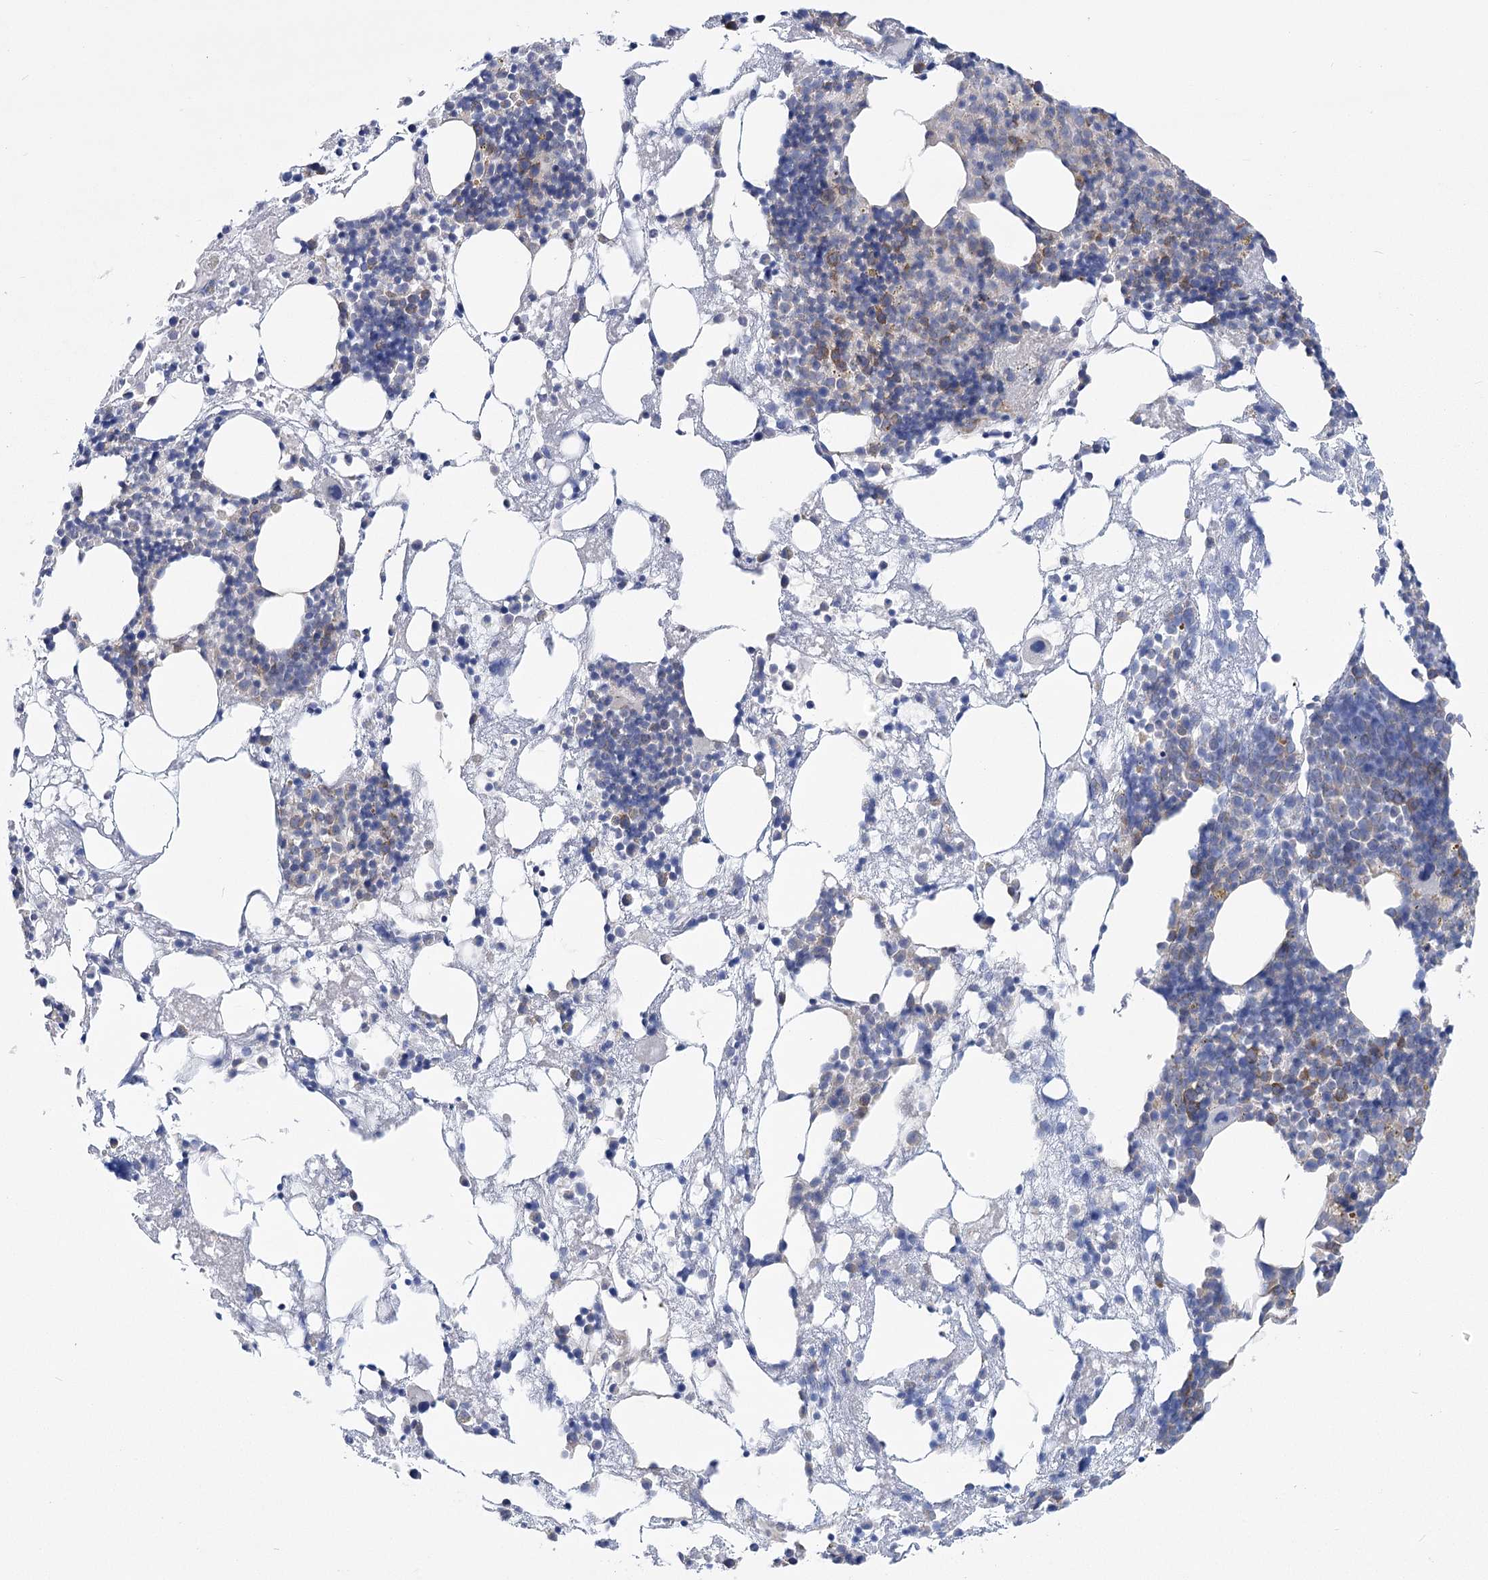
{"staining": {"intensity": "weak", "quantity": "<25%", "location": "cytoplasmic/membranous"}, "tissue": "bone marrow", "cell_type": "Hematopoietic cells", "image_type": "normal", "snomed": [{"axis": "morphology", "description": "Normal tissue, NOS"}, {"axis": "topography", "description": "Bone marrow"}], "caption": "IHC histopathology image of benign bone marrow: bone marrow stained with DAB (3,3'-diaminobenzidine) reveals no significant protein staining in hematopoietic cells.", "gene": "YTHDC2", "patient": {"sex": "male", "age": 48}}